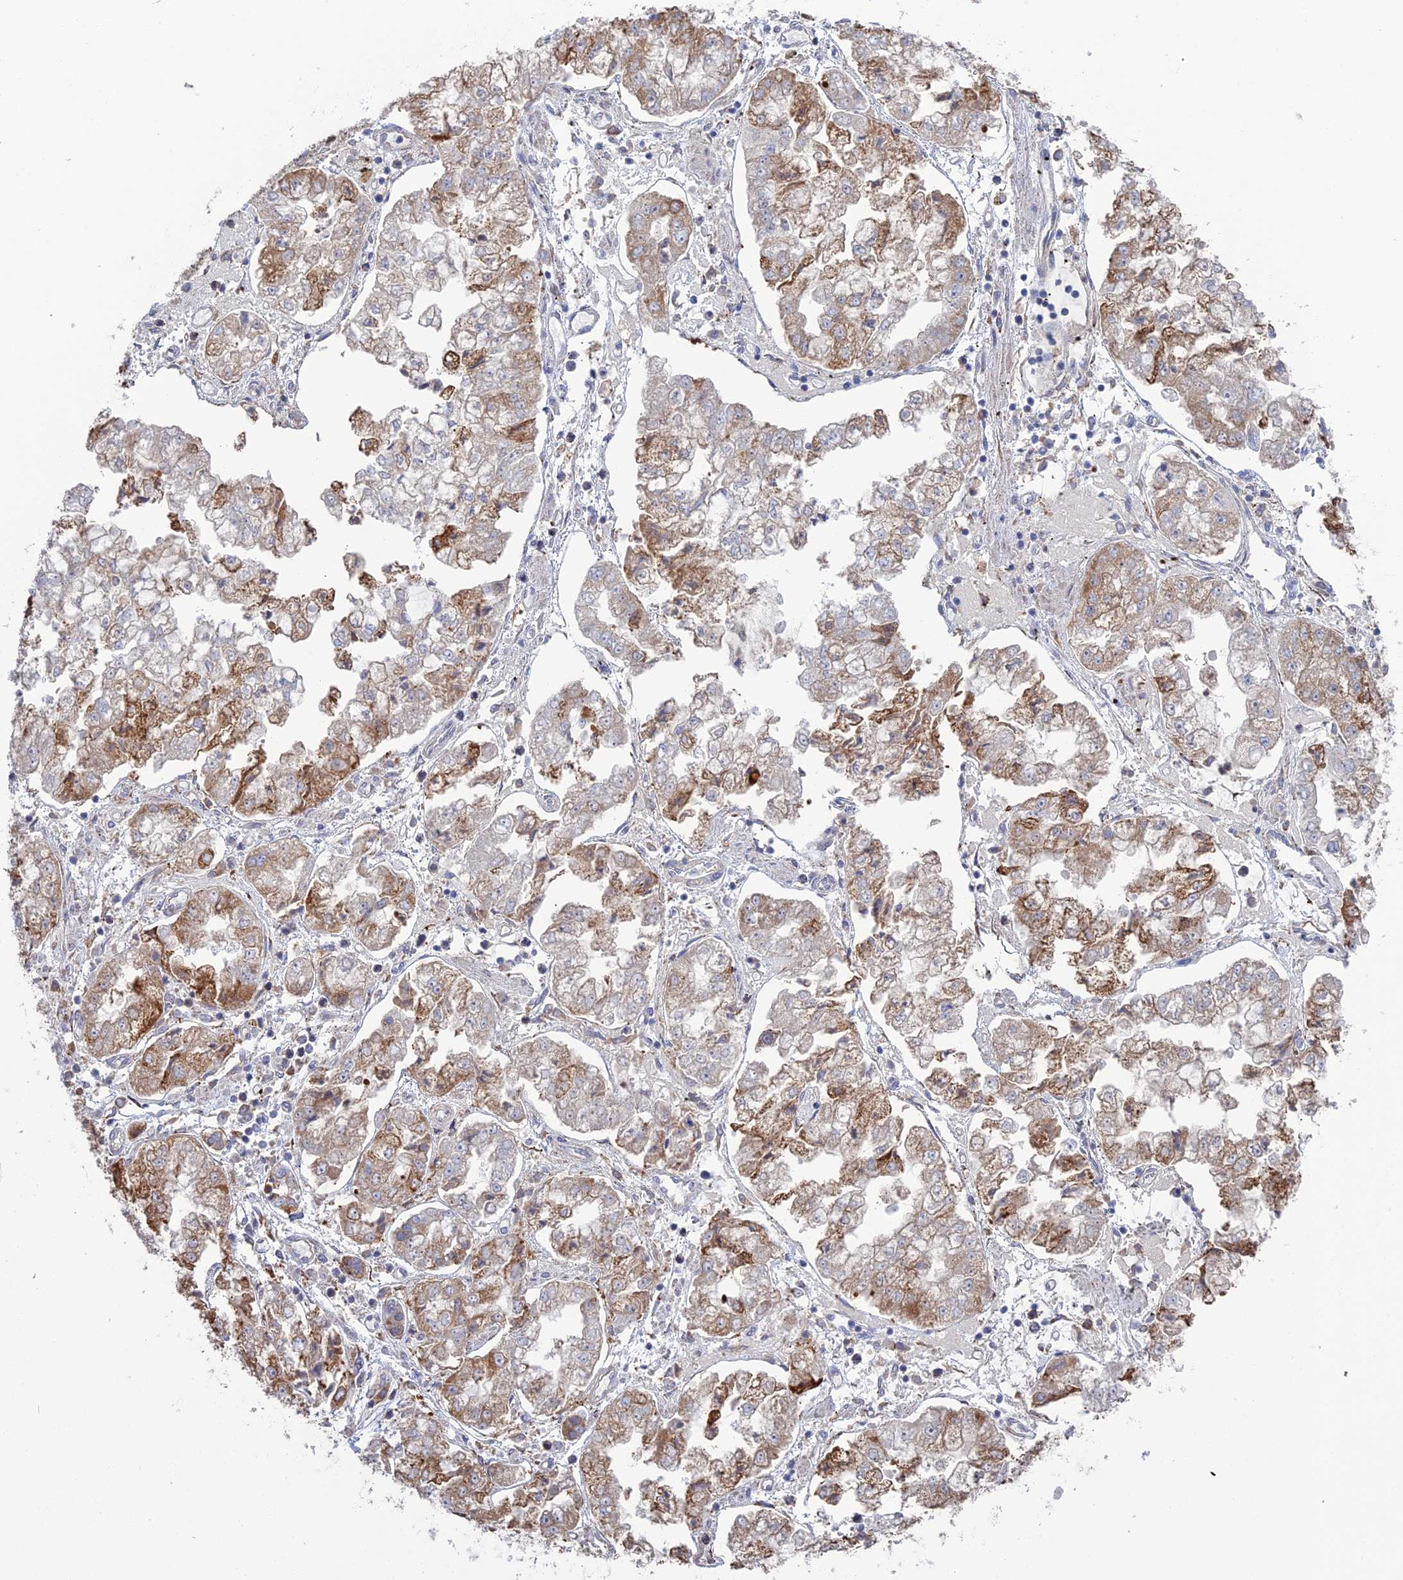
{"staining": {"intensity": "moderate", "quantity": ">75%", "location": "cytoplasmic/membranous"}, "tissue": "stomach cancer", "cell_type": "Tumor cells", "image_type": "cancer", "snomed": [{"axis": "morphology", "description": "Adenocarcinoma, NOS"}, {"axis": "topography", "description": "Stomach"}], "caption": "Tumor cells reveal moderate cytoplasmic/membranous expression in approximately >75% of cells in stomach cancer.", "gene": "TRAPPC6A", "patient": {"sex": "male", "age": 76}}